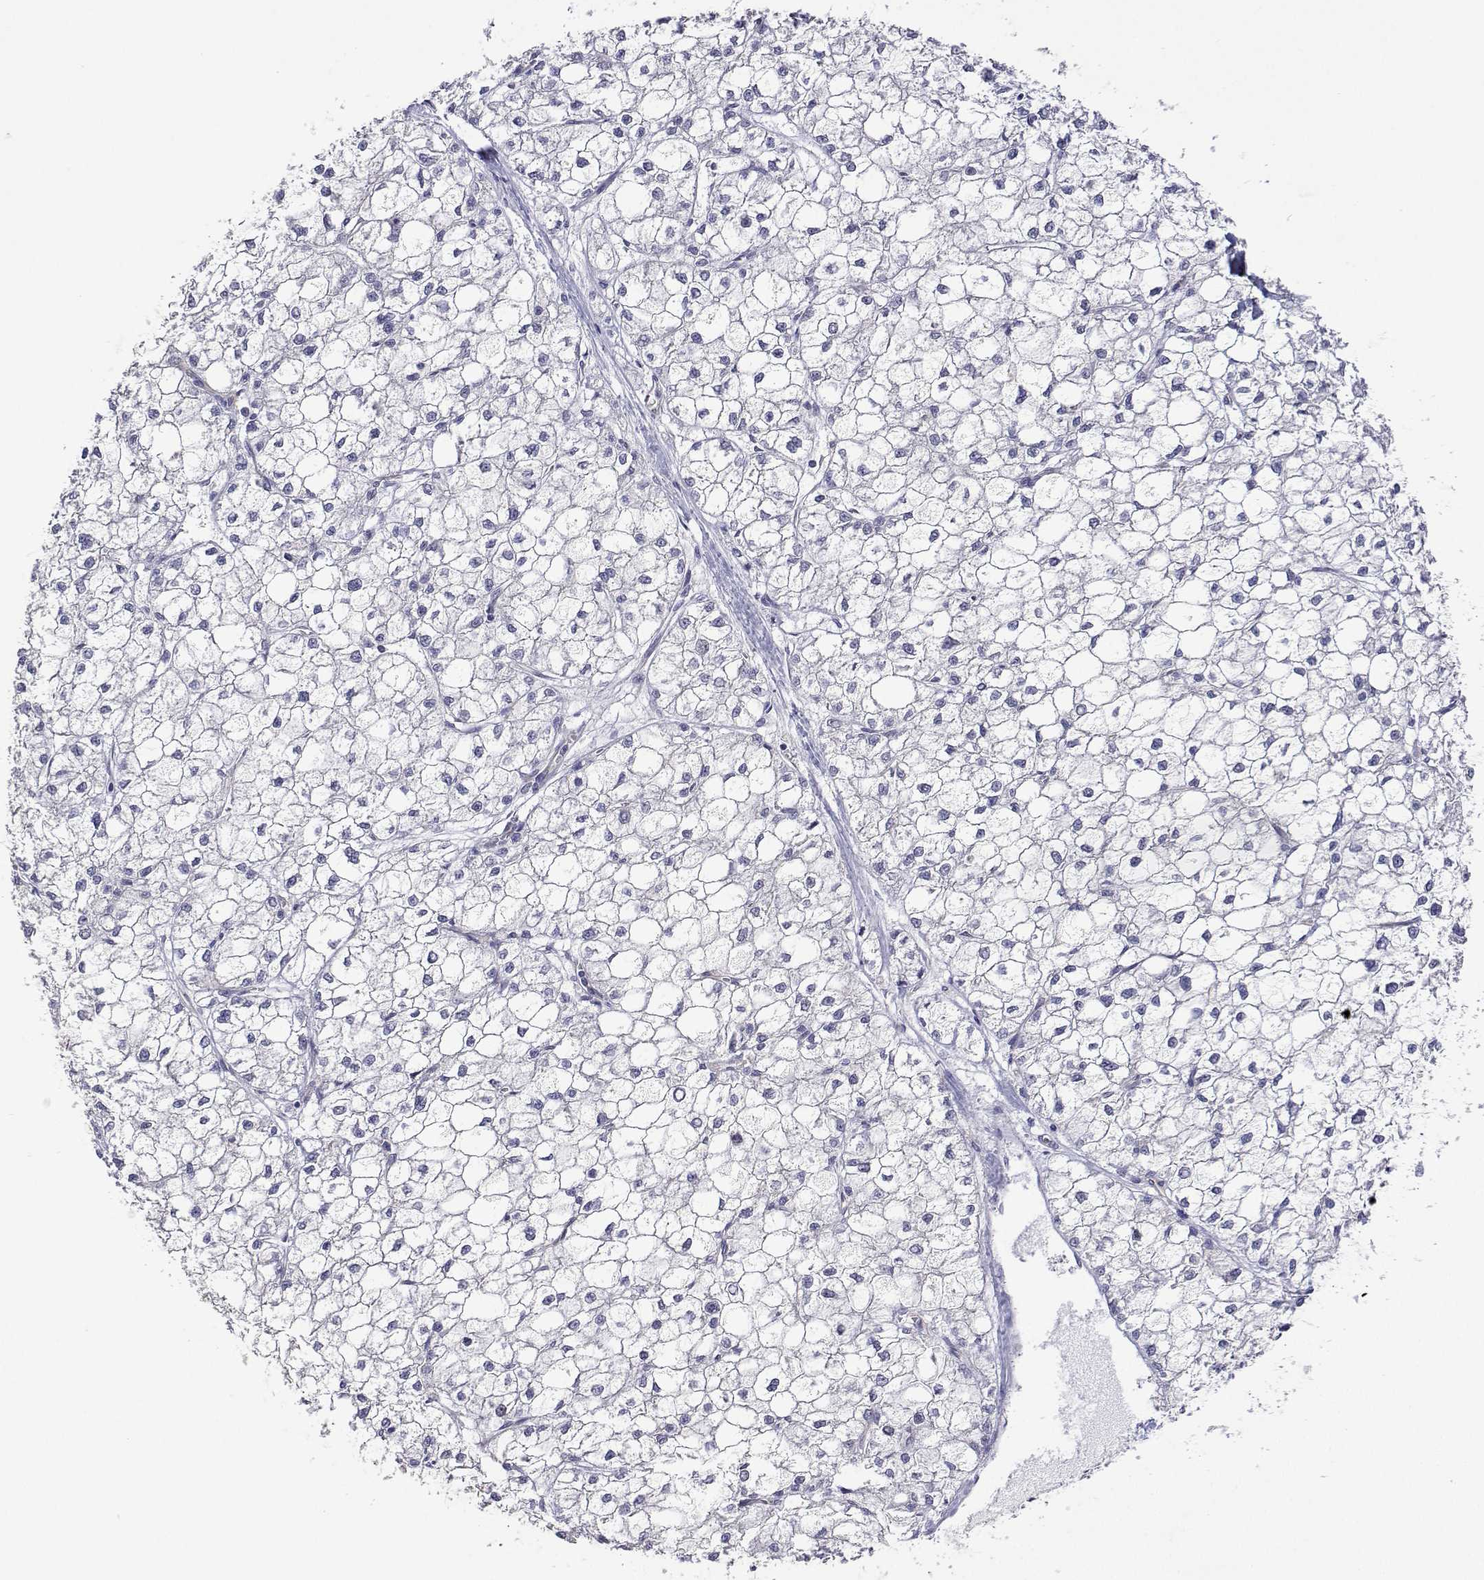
{"staining": {"intensity": "negative", "quantity": "none", "location": "none"}, "tissue": "liver cancer", "cell_type": "Tumor cells", "image_type": "cancer", "snomed": [{"axis": "morphology", "description": "Carcinoma, Hepatocellular, NOS"}, {"axis": "topography", "description": "Liver"}], "caption": "There is no significant staining in tumor cells of liver hepatocellular carcinoma.", "gene": "PLCB1", "patient": {"sex": "female", "age": 43}}